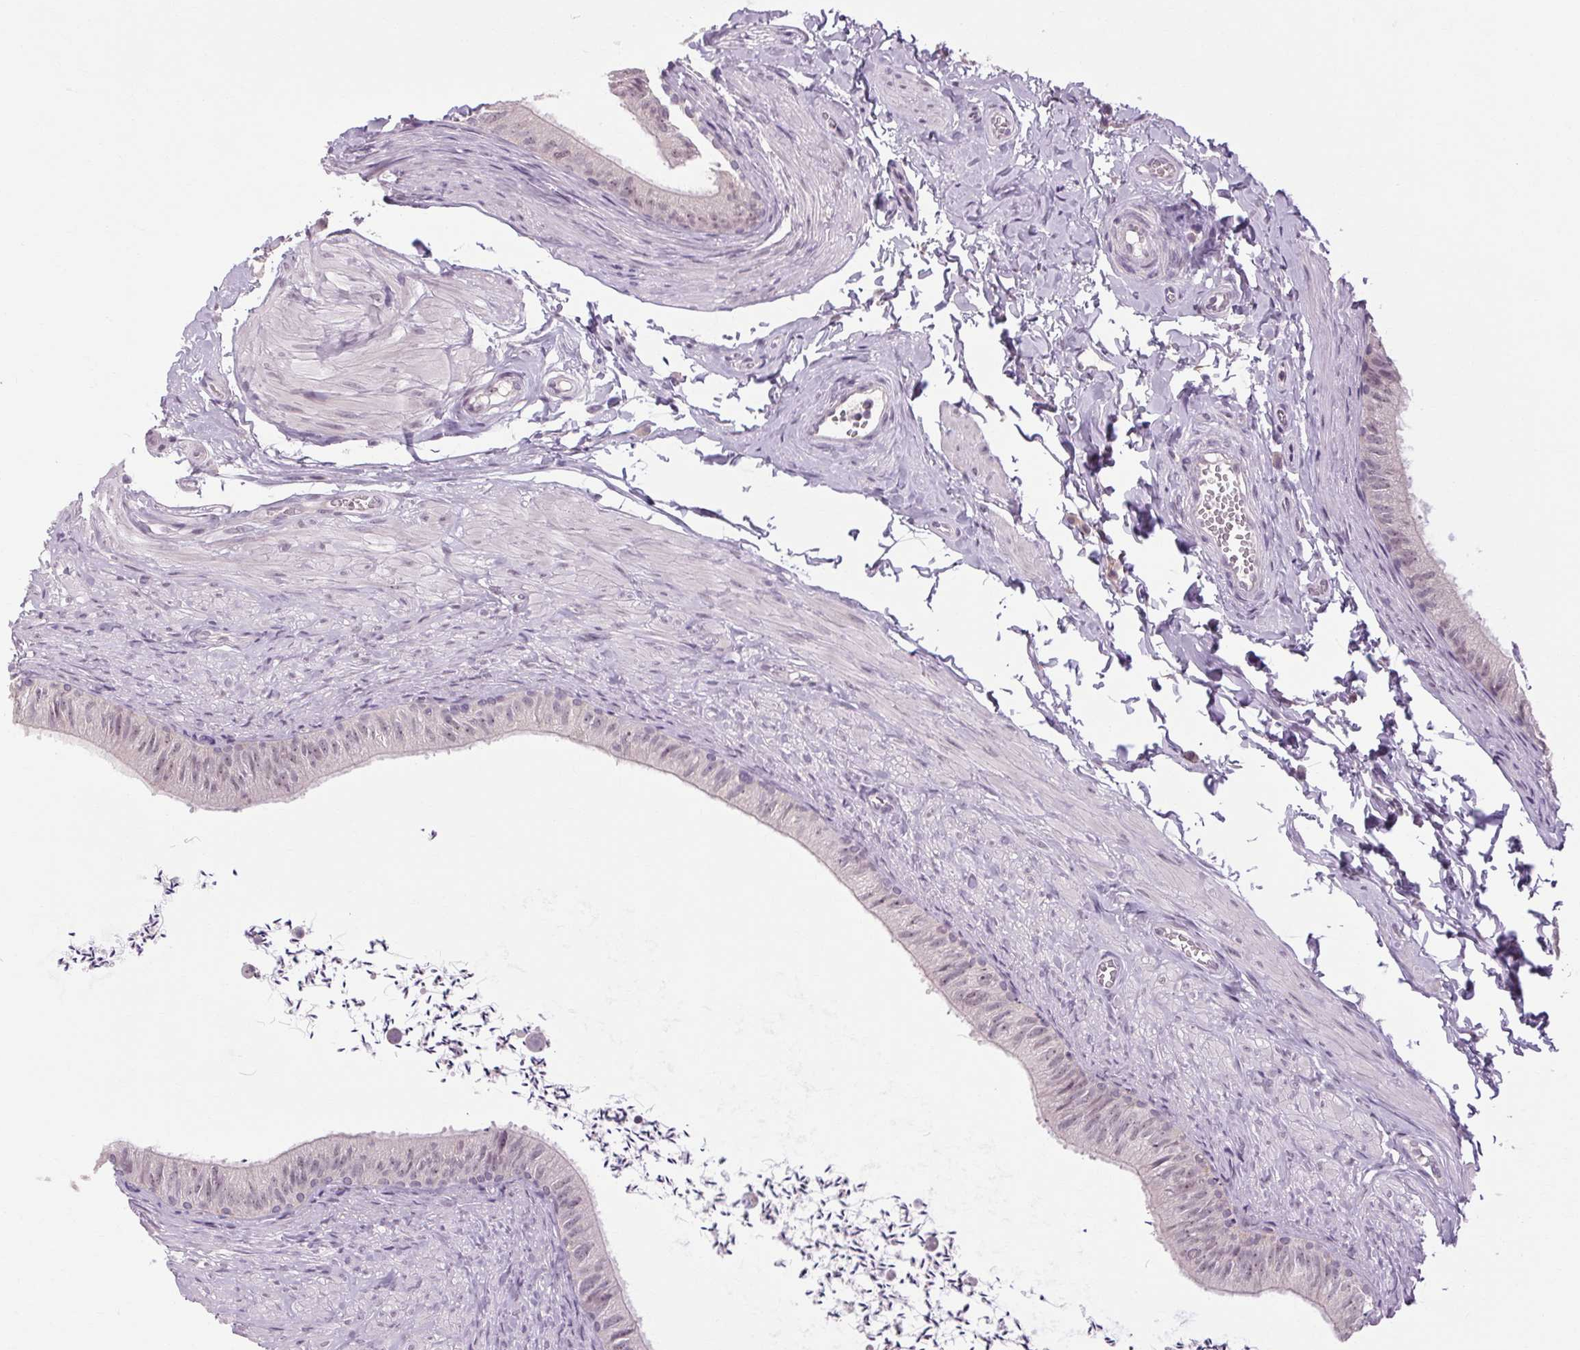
{"staining": {"intensity": "negative", "quantity": "none", "location": "none"}, "tissue": "epididymis", "cell_type": "Glandular cells", "image_type": "normal", "snomed": [{"axis": "morphology", "description": "Normal tissue, NOS"}, {"axis": "topography", "description": "Epididymis, spermatic cord, NOS"}, {"axis": "topography", "description": "Epididymis"}, {"axis": "topography", "description": "Peripheral nerve tissue"}], "caption": "Immunohistochemical staining of benign epididymis reveals no significant staining in glandular cells. (Brightfield microscopy of DAB immunohistochemistry at high magnification).", "gene": "KLHL40", "patient": {"sex": "male", "age": 29}}